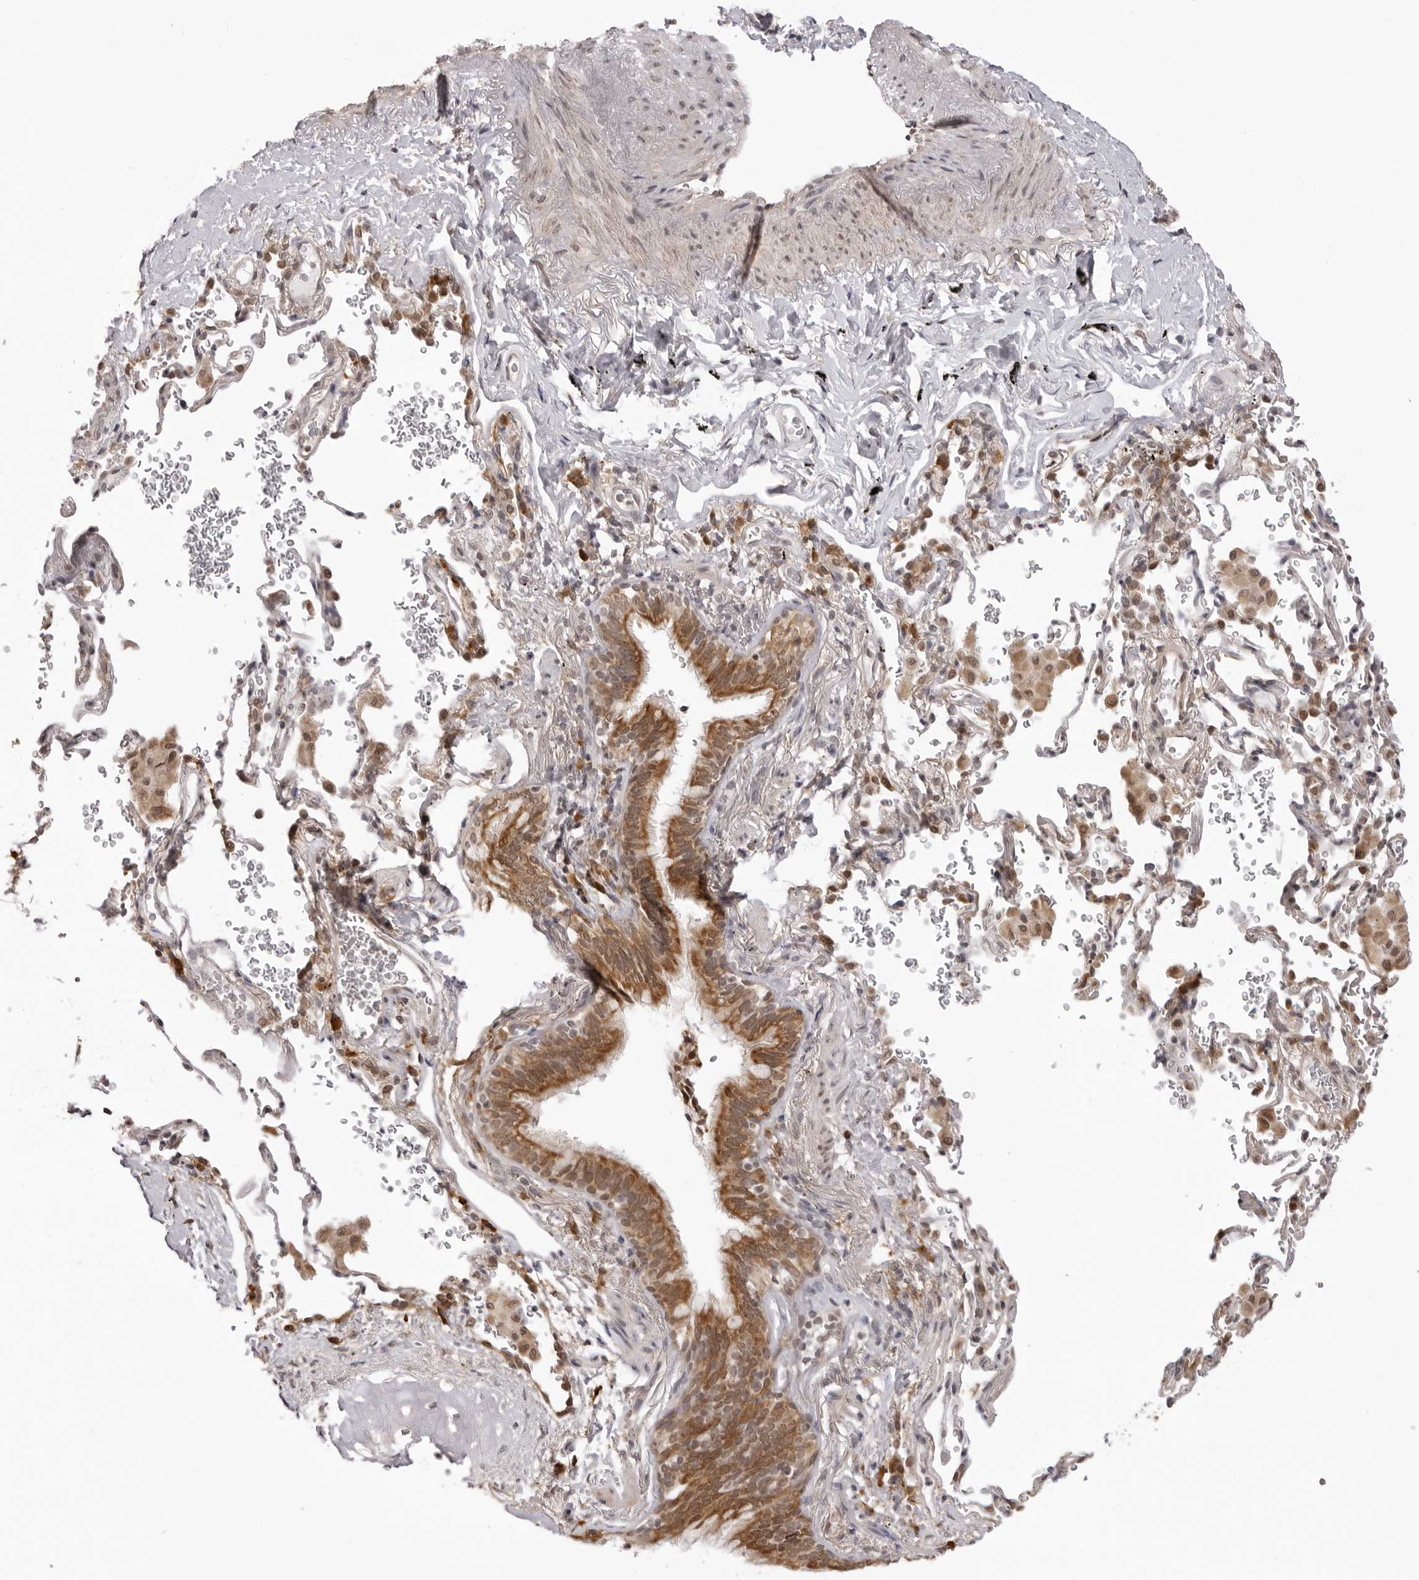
{"staining": {"intensity": "moderate", "quantity": ">75%", "location": "cytoplasmic/membranous"}, "tissue": "bronchus", "cell_type": "Respiratory epithelial cells", "image_type": "normal", "snomed": [{"axis": "morphology", "description": "Normal tissue, NOS"}, {"axis": "morphology", "description": "Inflammation, NOS"}, {"axis": "topography", "description": "Bronchus"}], "caption": "IHC photomicrograph of normal human bronchus stained for a protein (brown), which shows medium levels of moderate cytoplasmic/membranous expression in about >75% of respiratory epithelial cells.", "gene": "ZC3H11A", "patient": {"sex": "male", "age": 69}}